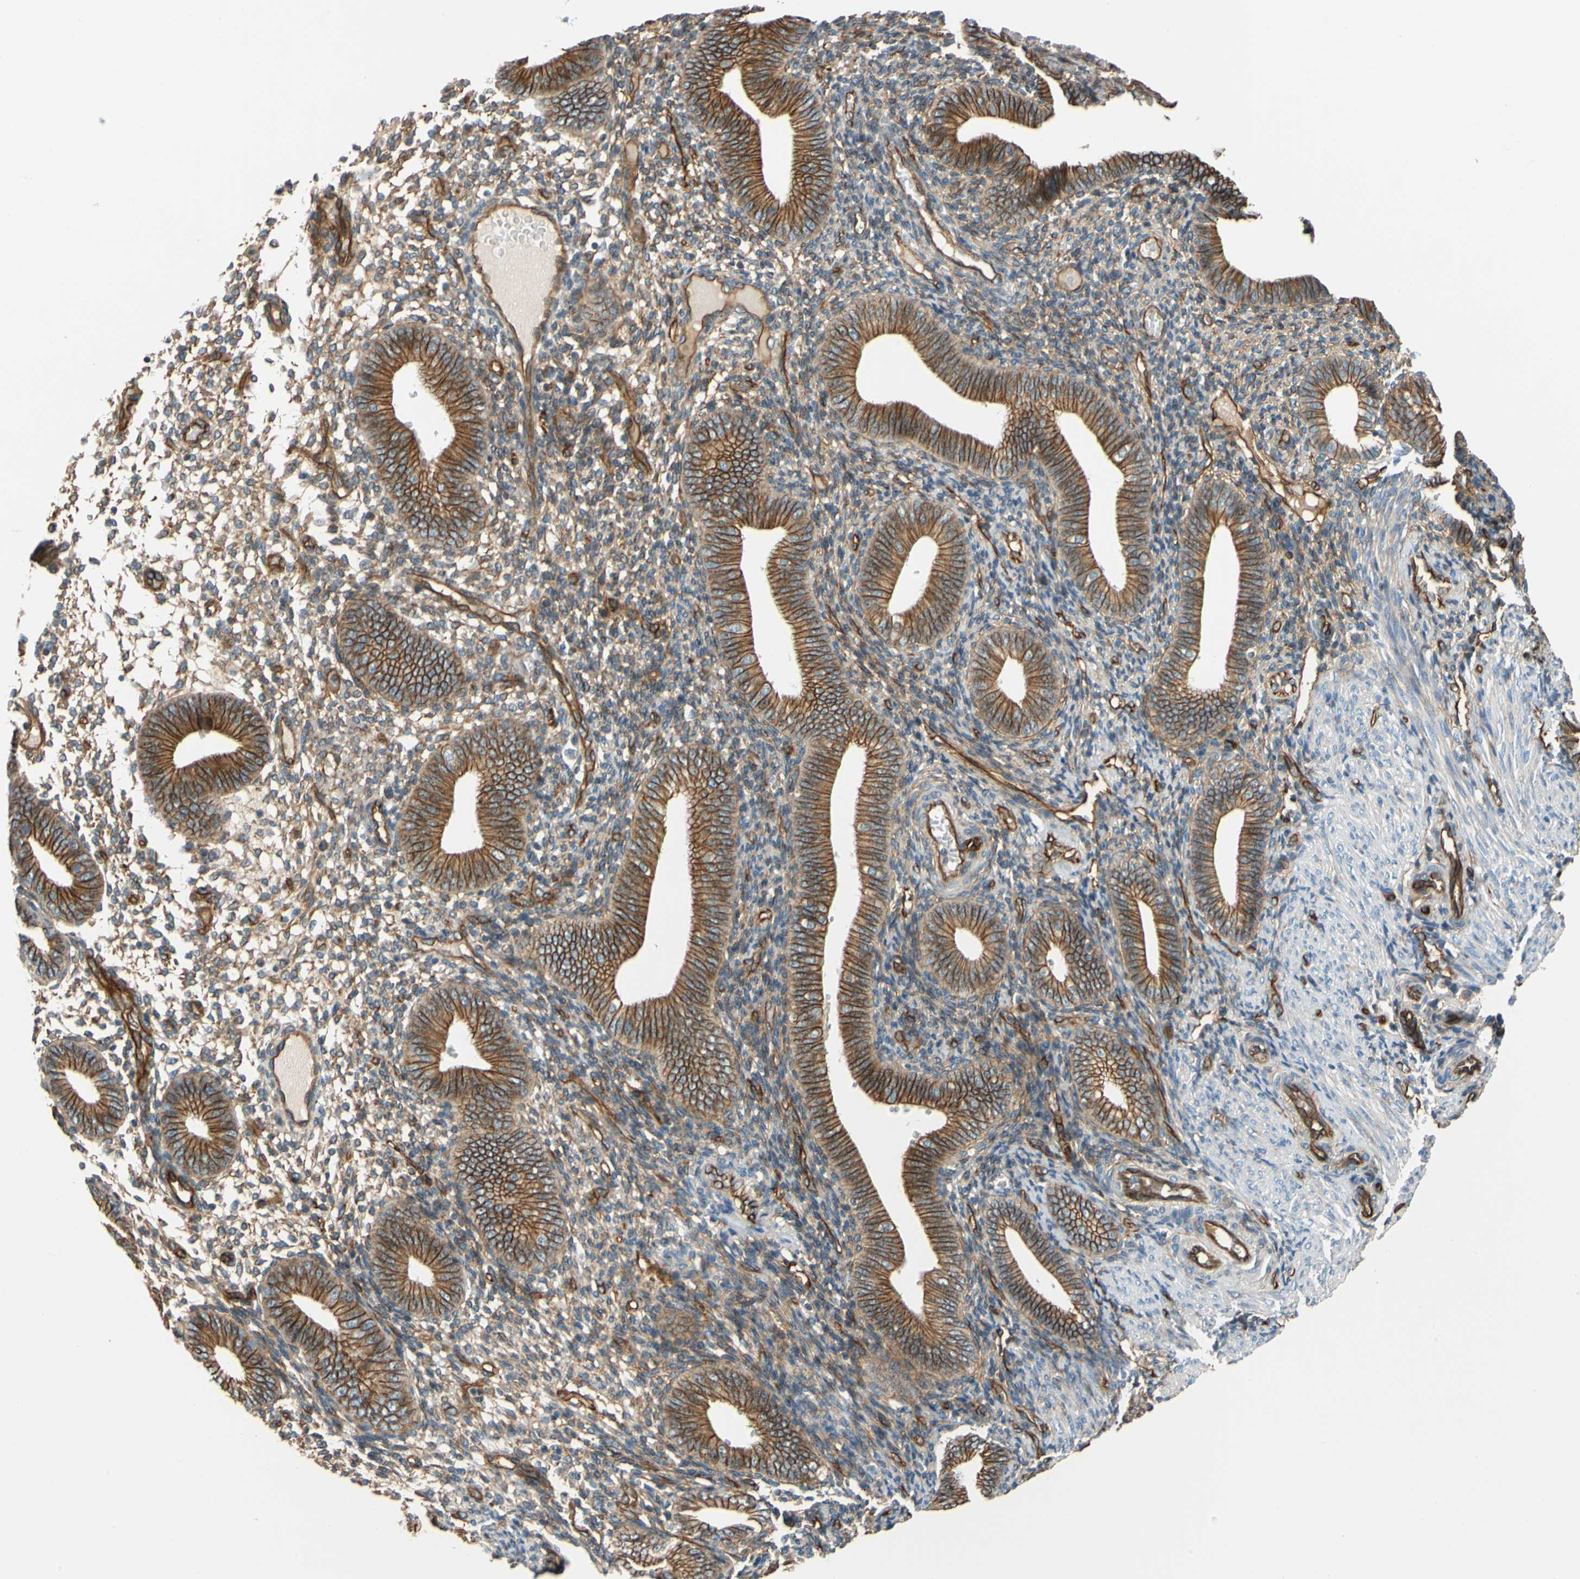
{"staining": {"intensity": "moderate", "quantity": ">75%", "location": "cytoplasmic/membranous"}, "tissue": "endometrium", "cell_type": "Cells in endometrial stroma", "image_type": "normal", "snomed": [{"axis": "morphology", "description": "Normal tissue, NOS"}, {"axis": "topography", "description": "Endometrium"}], "caption": "Human endometrium stained for a protein (brown) exhibits moderate cytoplasmic/membranous positive positivity in about >75% of cells in endometrial stroma.", "gene": "SPTAN1", "patient": {"sex": "female", "age": 42}}